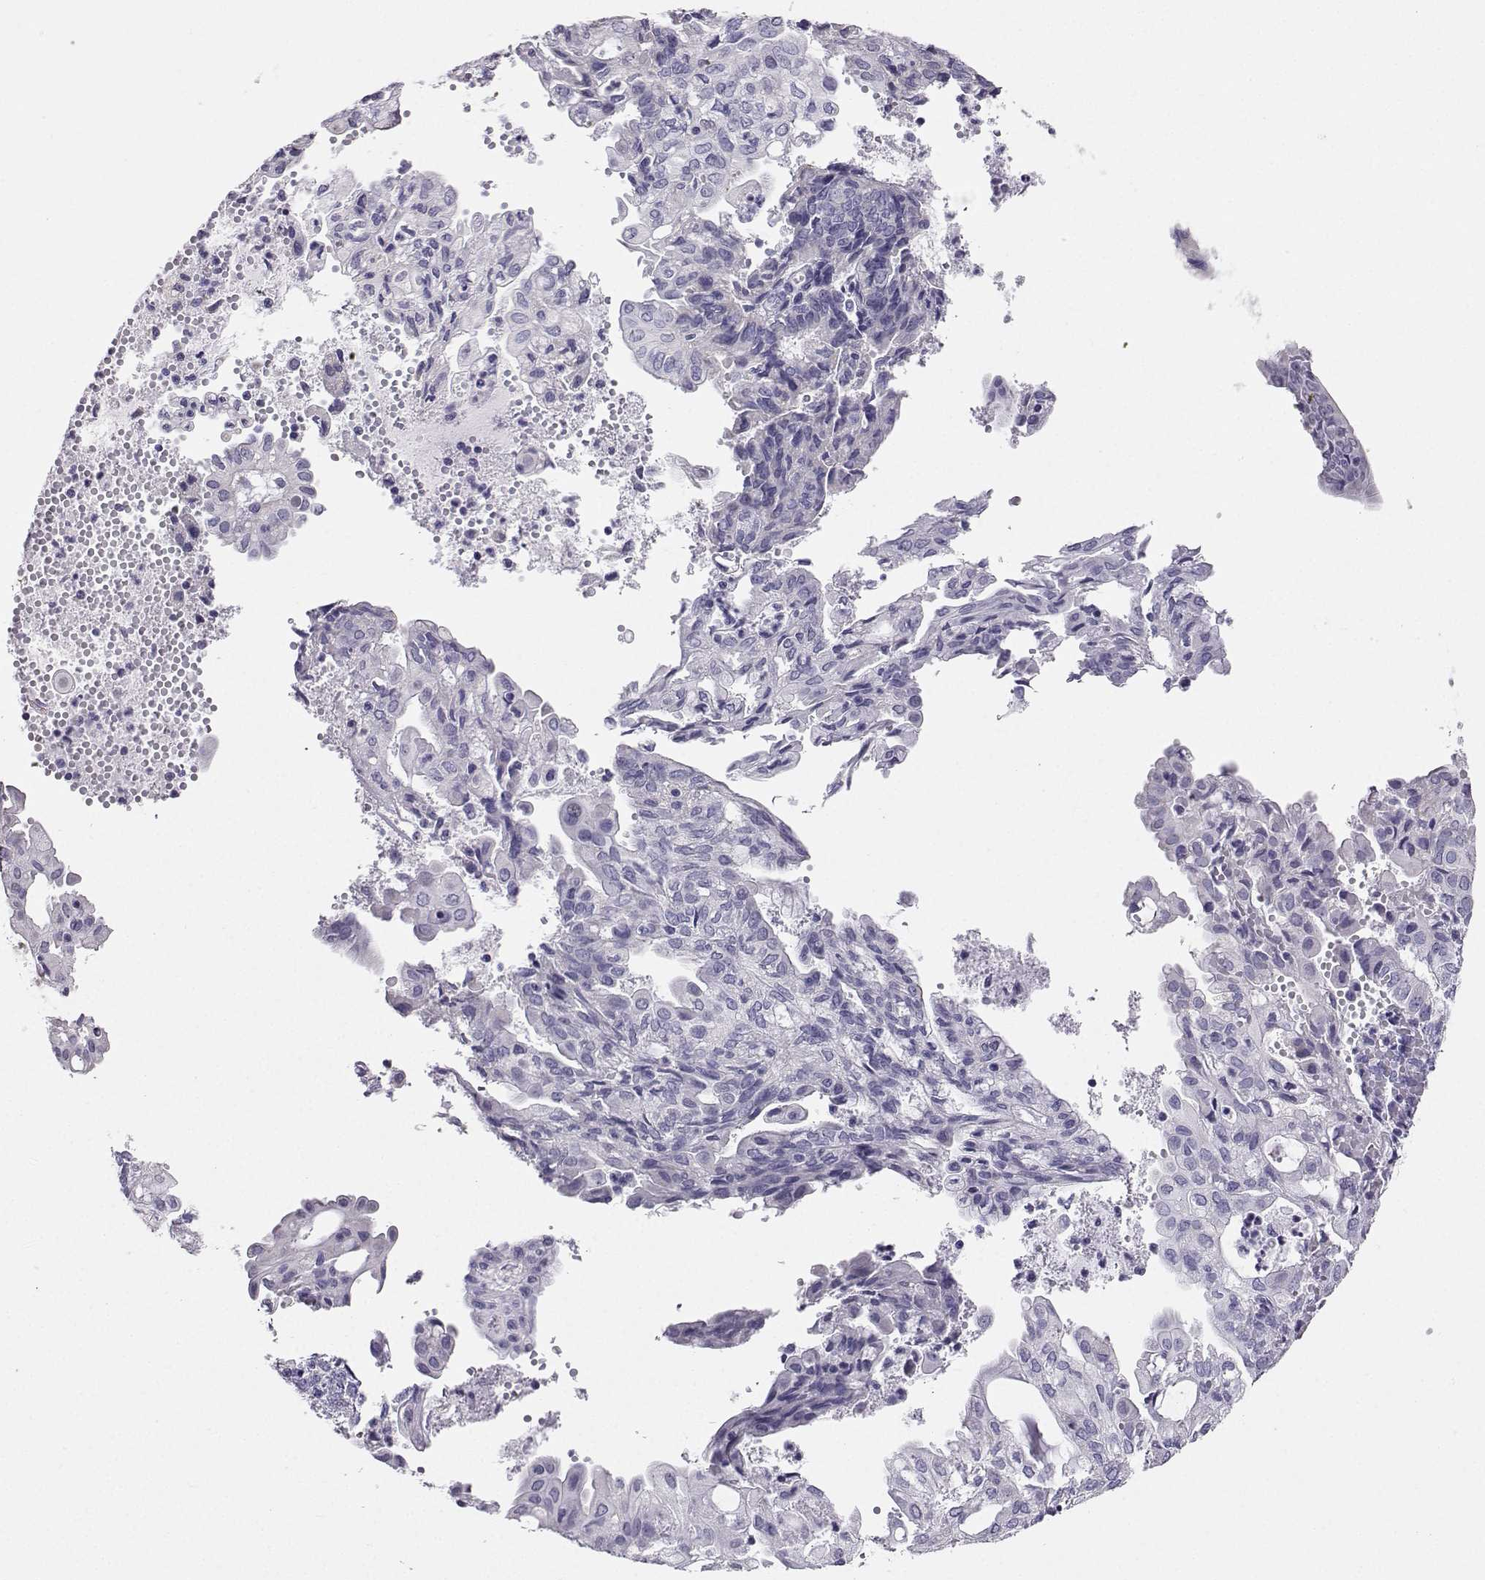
{"staining": {"intensity": "negative", "quantity": "none", "location": "none"}, "tissue": "endometrial cancer", "cell_type": "Tumor cells", "image_type": "cancer", "snomed": [{"axis": "morphology", "description": "Adenocarcinoma, NOS"}, {"axis": "topography", "description": "Endometrium"}], "caption": "Endometrial cancer was stained to show a protein in brown. There is no significant staining in tumor cells.", "gene": "AVP", "patient": {"sex": "female", "age": 68}}